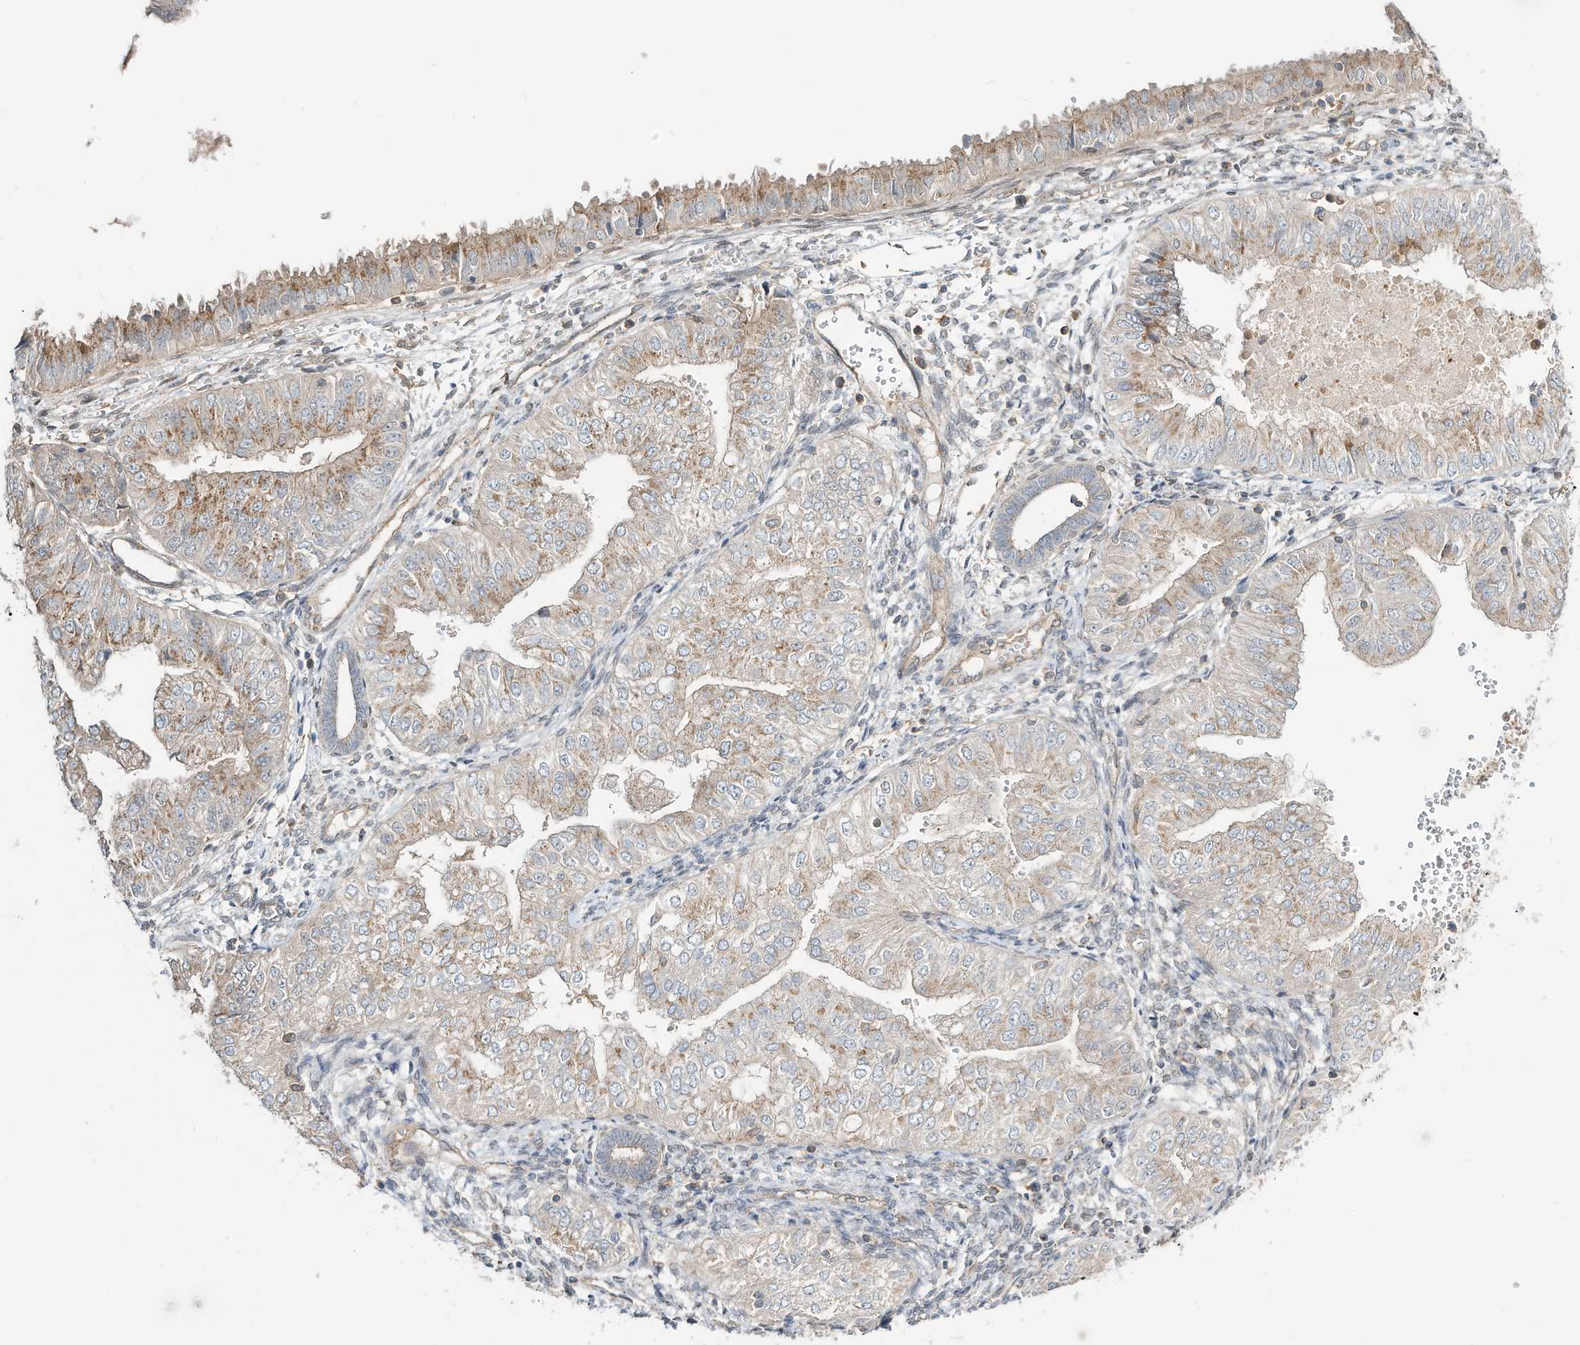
{"staining": {"intensity": "moderate", "quantity": ">75%", "location": "cytoplasmic/membranous"}, "tissue": "endometrial cancer", "cell_type": "Tumor cells", "image_type": "cancer", "snomed": [{"axis": "morphology", "description": "Normal tissue, NOS"}, {"axis": "morphology", "description": "Adenocarcinoma, NOS"}, {"axis": "topography", "description": "Endometrium"}], "caption": "Immunohistochemical staining of human adenocarcinoma (endometrial) demonstrates medium levels of moderate cytoplasmic/membranous staining in about >75% of tumor cells. (DAB (3,3'-diaminobenzidine) IHC with brightfield microscopy, high magnification).", "gene": "CUX1", "patient": {"sex": "female", "age": 53}}